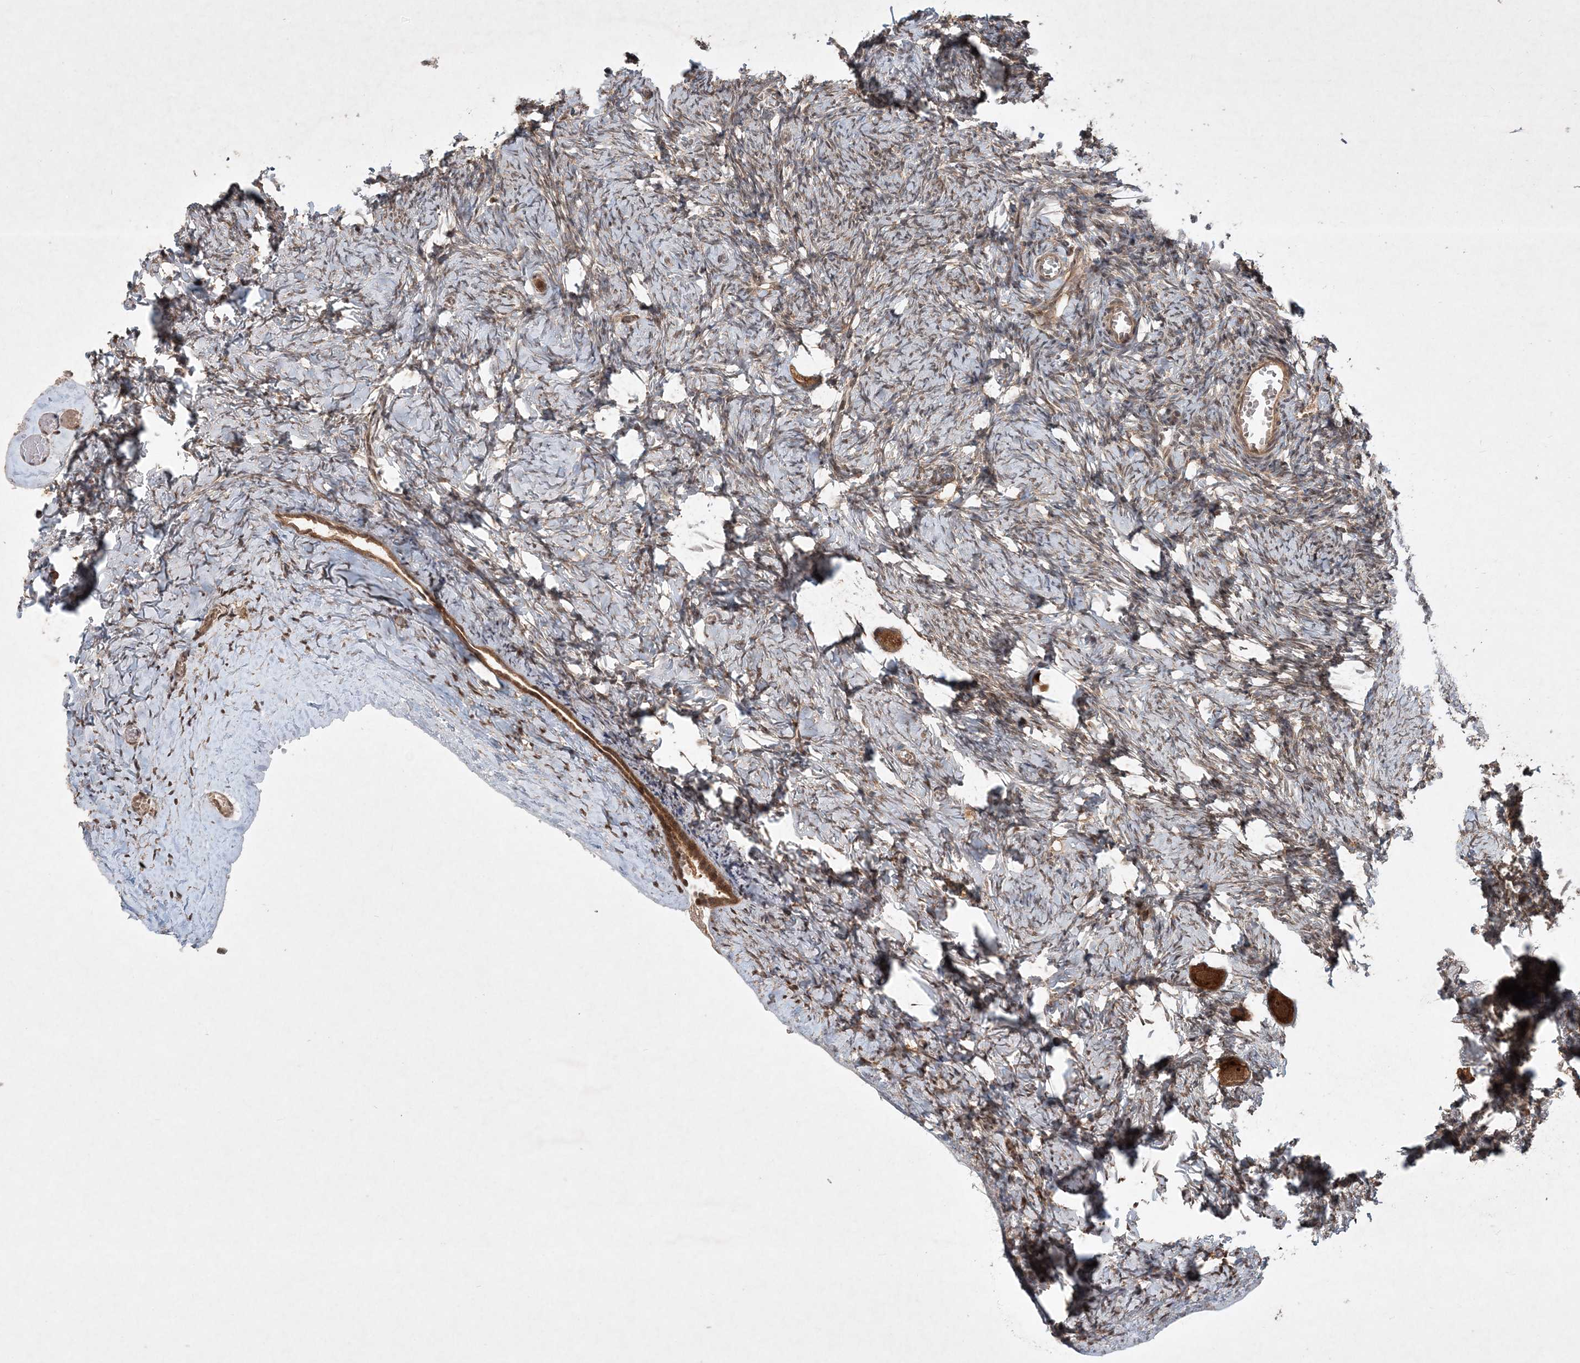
{"staining": {"intensity": "moderate", "quantity": ">75%", "location": "cytoplasmic/membranous"}, "tissue": "ovary", "cell_type": "Follicle cells", "image_type": "normal", "snomed": [{"axis": "morphology", "description": "Normal tissue, NOS"}, {"axis": "topography", "description": "Ovary"}], "caption": "A histopathology image of ovary stained for a protein shows moderate cytoplasmic/membranous brown staining in follicle cells.", "gene": "UBR3", "patient": {"sex": "female", "age": 27}}